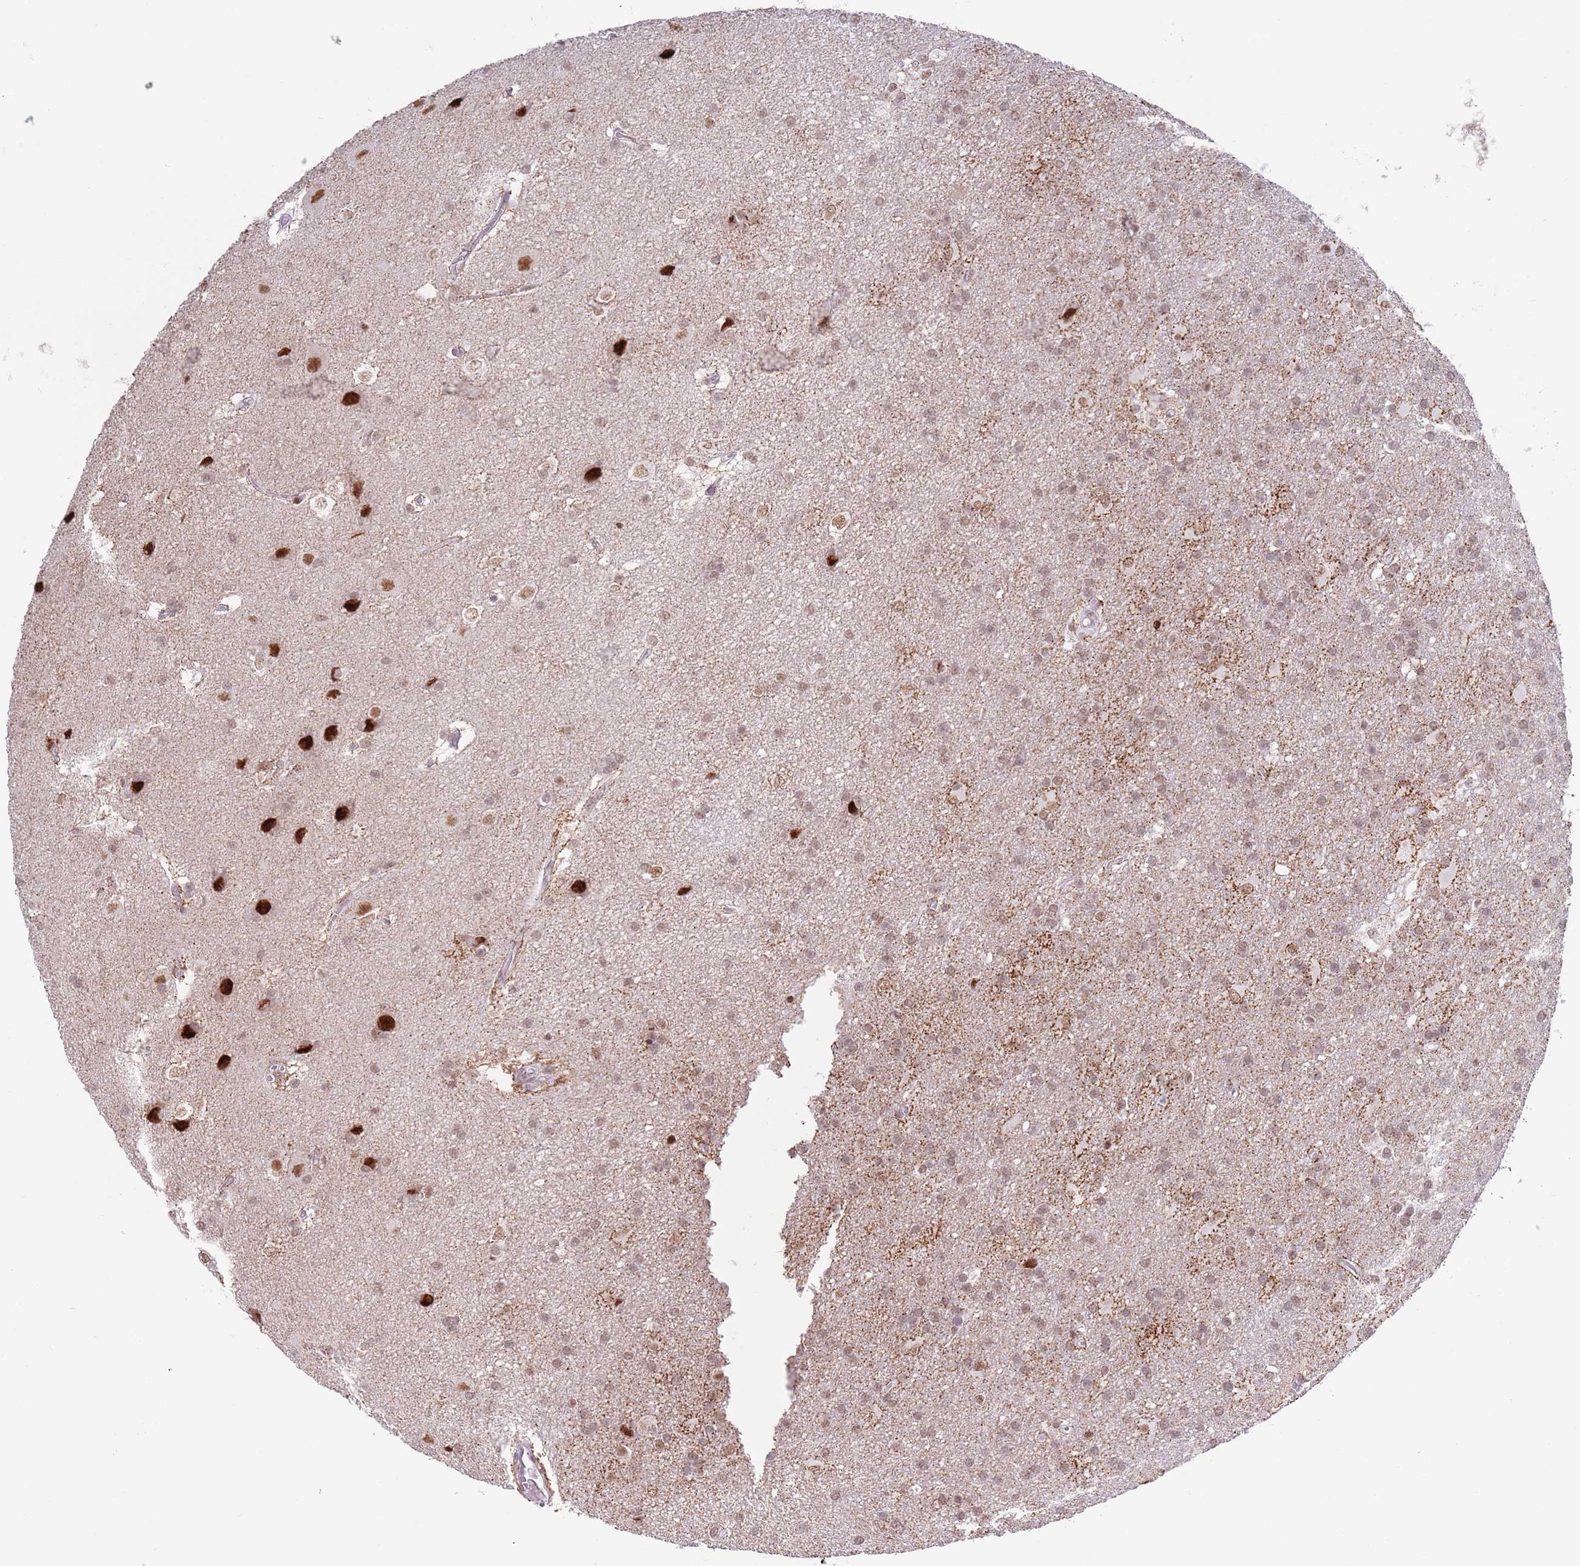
{"staining": {"intensity": "weak", "quantity": ">75%", "location": "nuclear"}, "tissue": "glioma", "cell_type": "Tumor cells", "image_type": "cancer", "snomed": [{"axis": "morphology", "description": "Glioma, malignant, Low grade"}, {"axis": "topography", "description": "Brain"}], "caption": "Malignant low-grade glioma stained with a protein marker exhibits weak staining in tumor cells.", "gene": "ZNF382", "patient": {"sex": "male", "age": 66}}